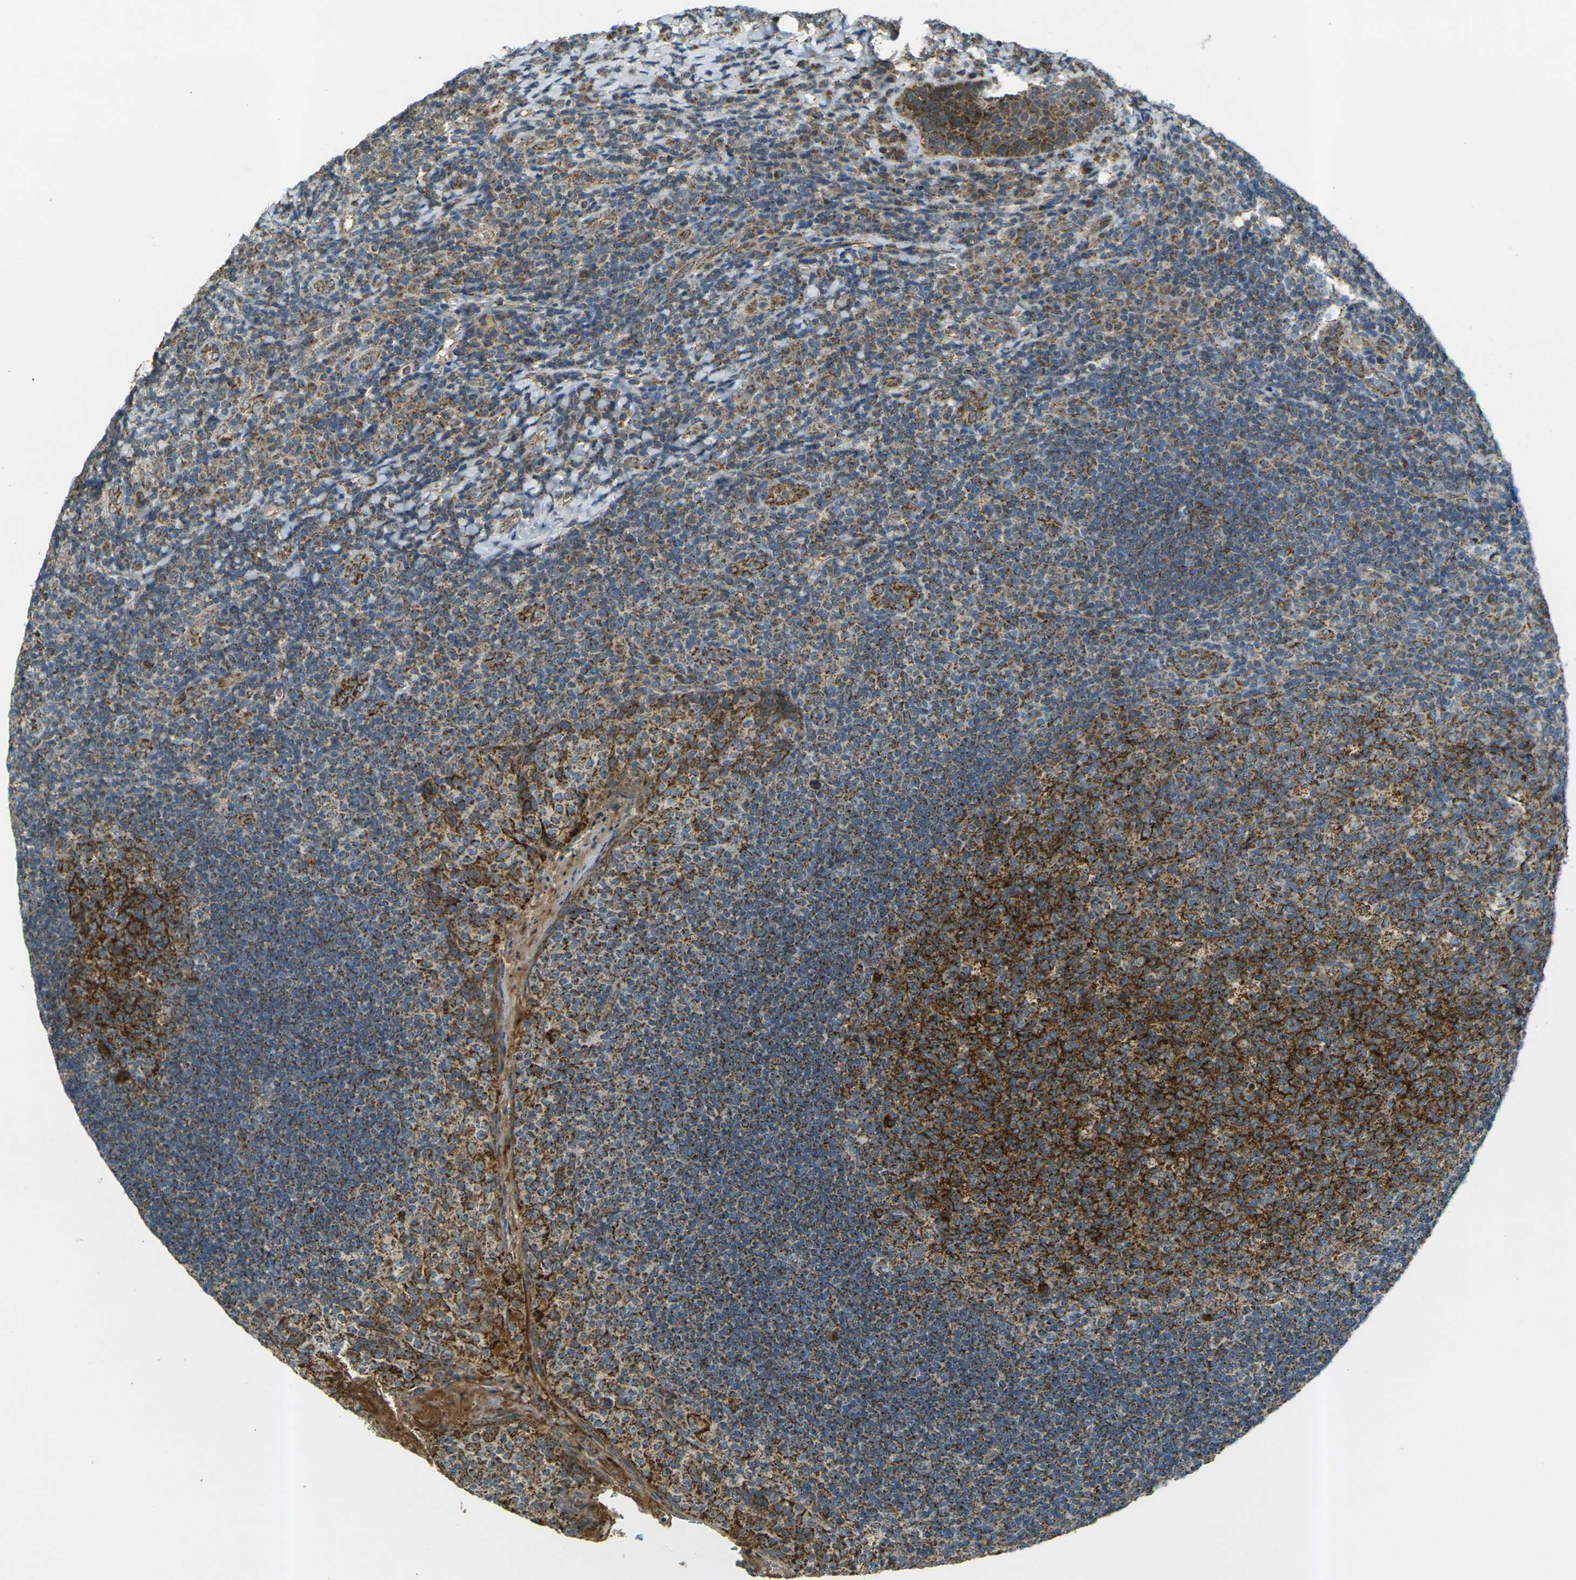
{"staining": {"intensity": "strong", "quantity": ">75%", "location": "cytoplasmic/membranous"}, "tissue": "tonsil", "cell_type": "Germinal center cells", "image_type": "normal", "snomed": [{"axis": "morphology", "description": "Normal tissue, NOS"}, {"axis": "topography", "description": "Tonsil"}], "caption": "A brown stain highlights strong cytoplasmic/membranous positivity of a protein in germinal center cells of unremarkable human tonsil. The staining is performed using DAB (3,3'-diaminobenzidine) brown chromogen to label protein expression. The nuclei are counter-stained blue using hematoxylin.", "gene": "IGF1R", "patient": {"sex": "male", "age": 17}}